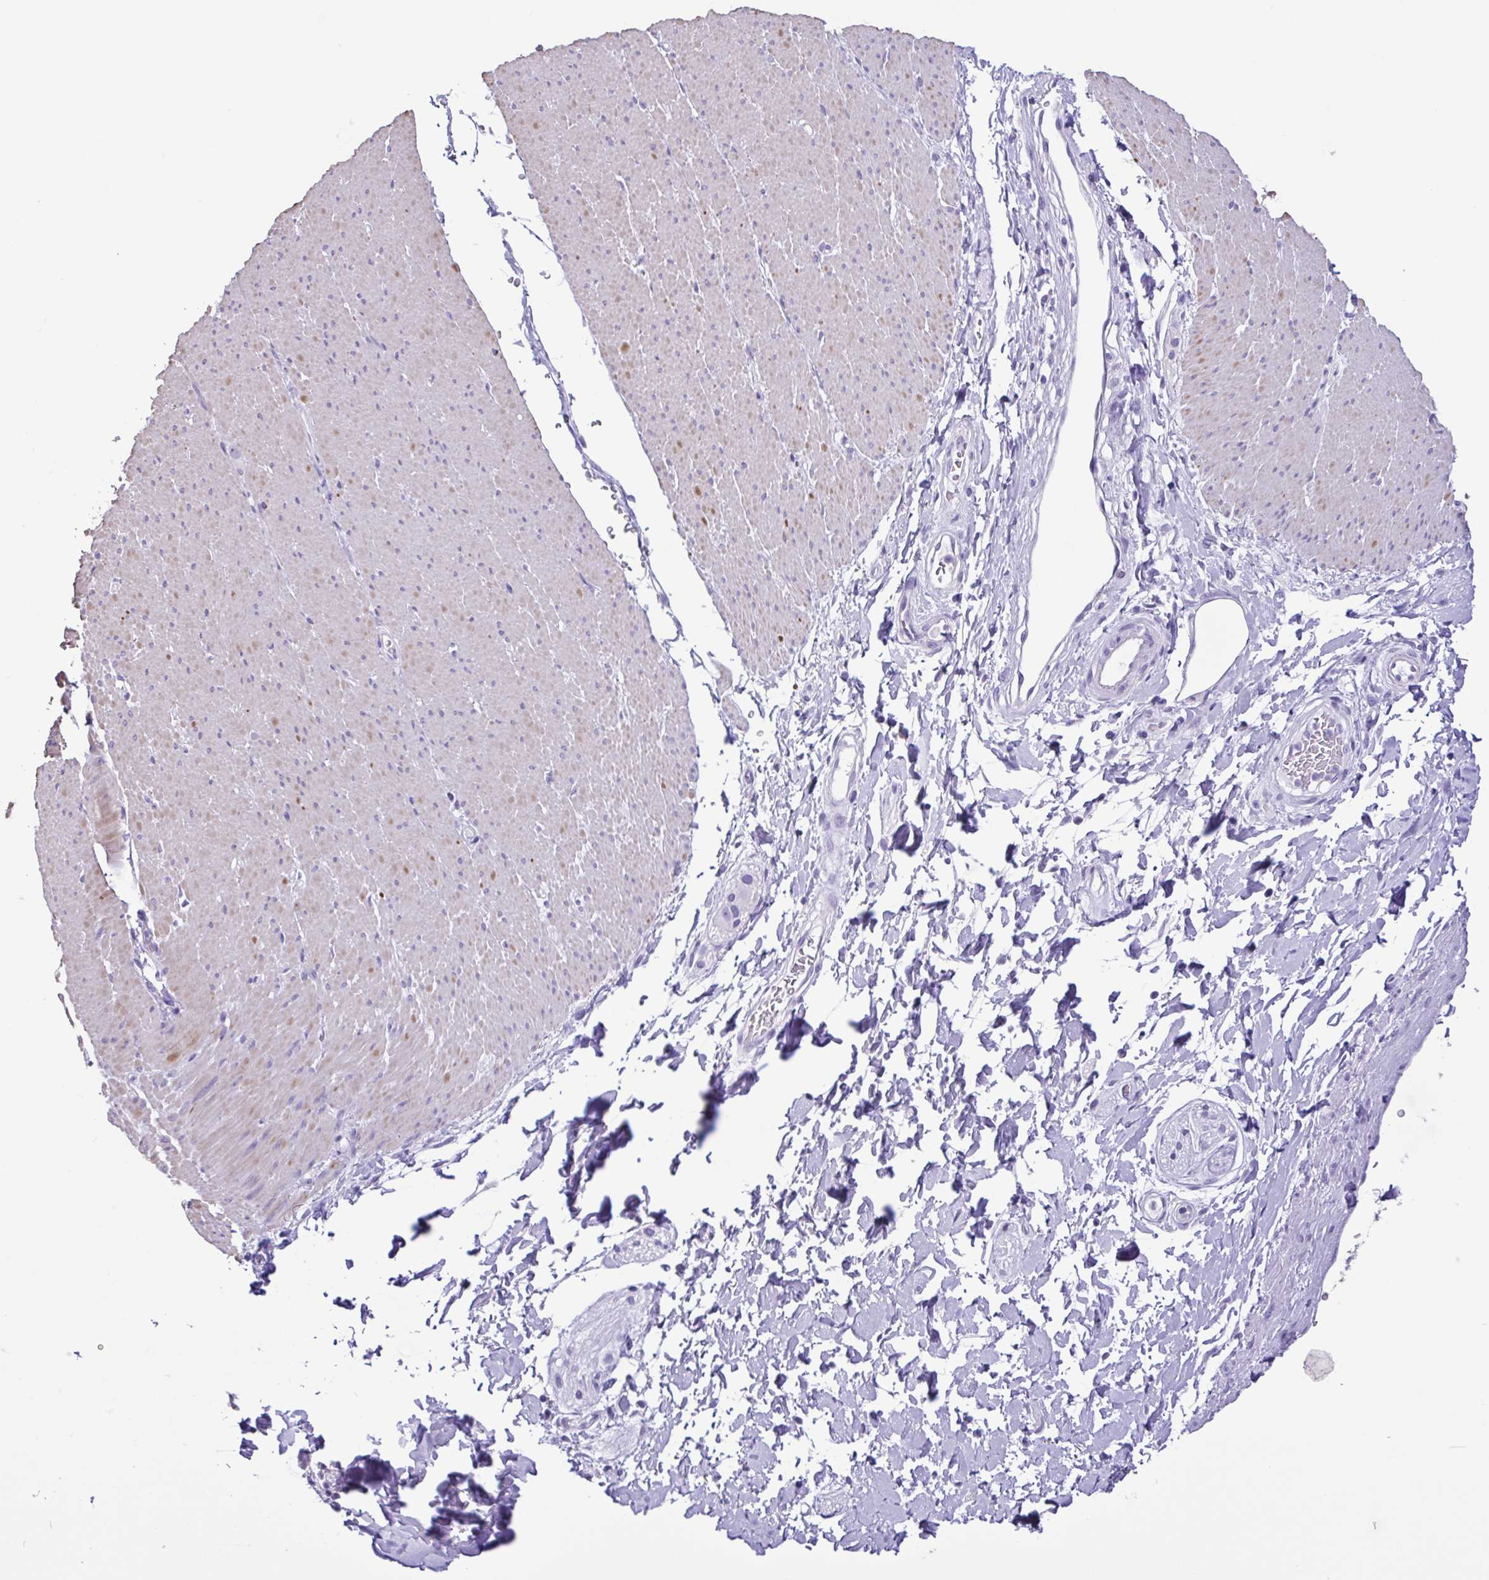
{"staining": {"intensity": "negative", "quantity": "none", "location": "none"}, "tissue": "smooth muscle", "cell_type": "Smooth muscle cells", "image_type": "normal", "snomed": [{"axis": "morphology", "description": "Normal tissue, NOS"}, {"axis": "topography", "description": "Smooth muscle"}, {"axis": "topography", "description": "Rectum"}], "caption": "Immunohistochemistry (IHC) of unremarkable smooth muscle exhibits no positivity in smooth muscle cells. (DAB immunohistochemistry with hematoxylin counter stain).", "gene": "CBY2", "patient": {"sex": "male", "age": 53}}